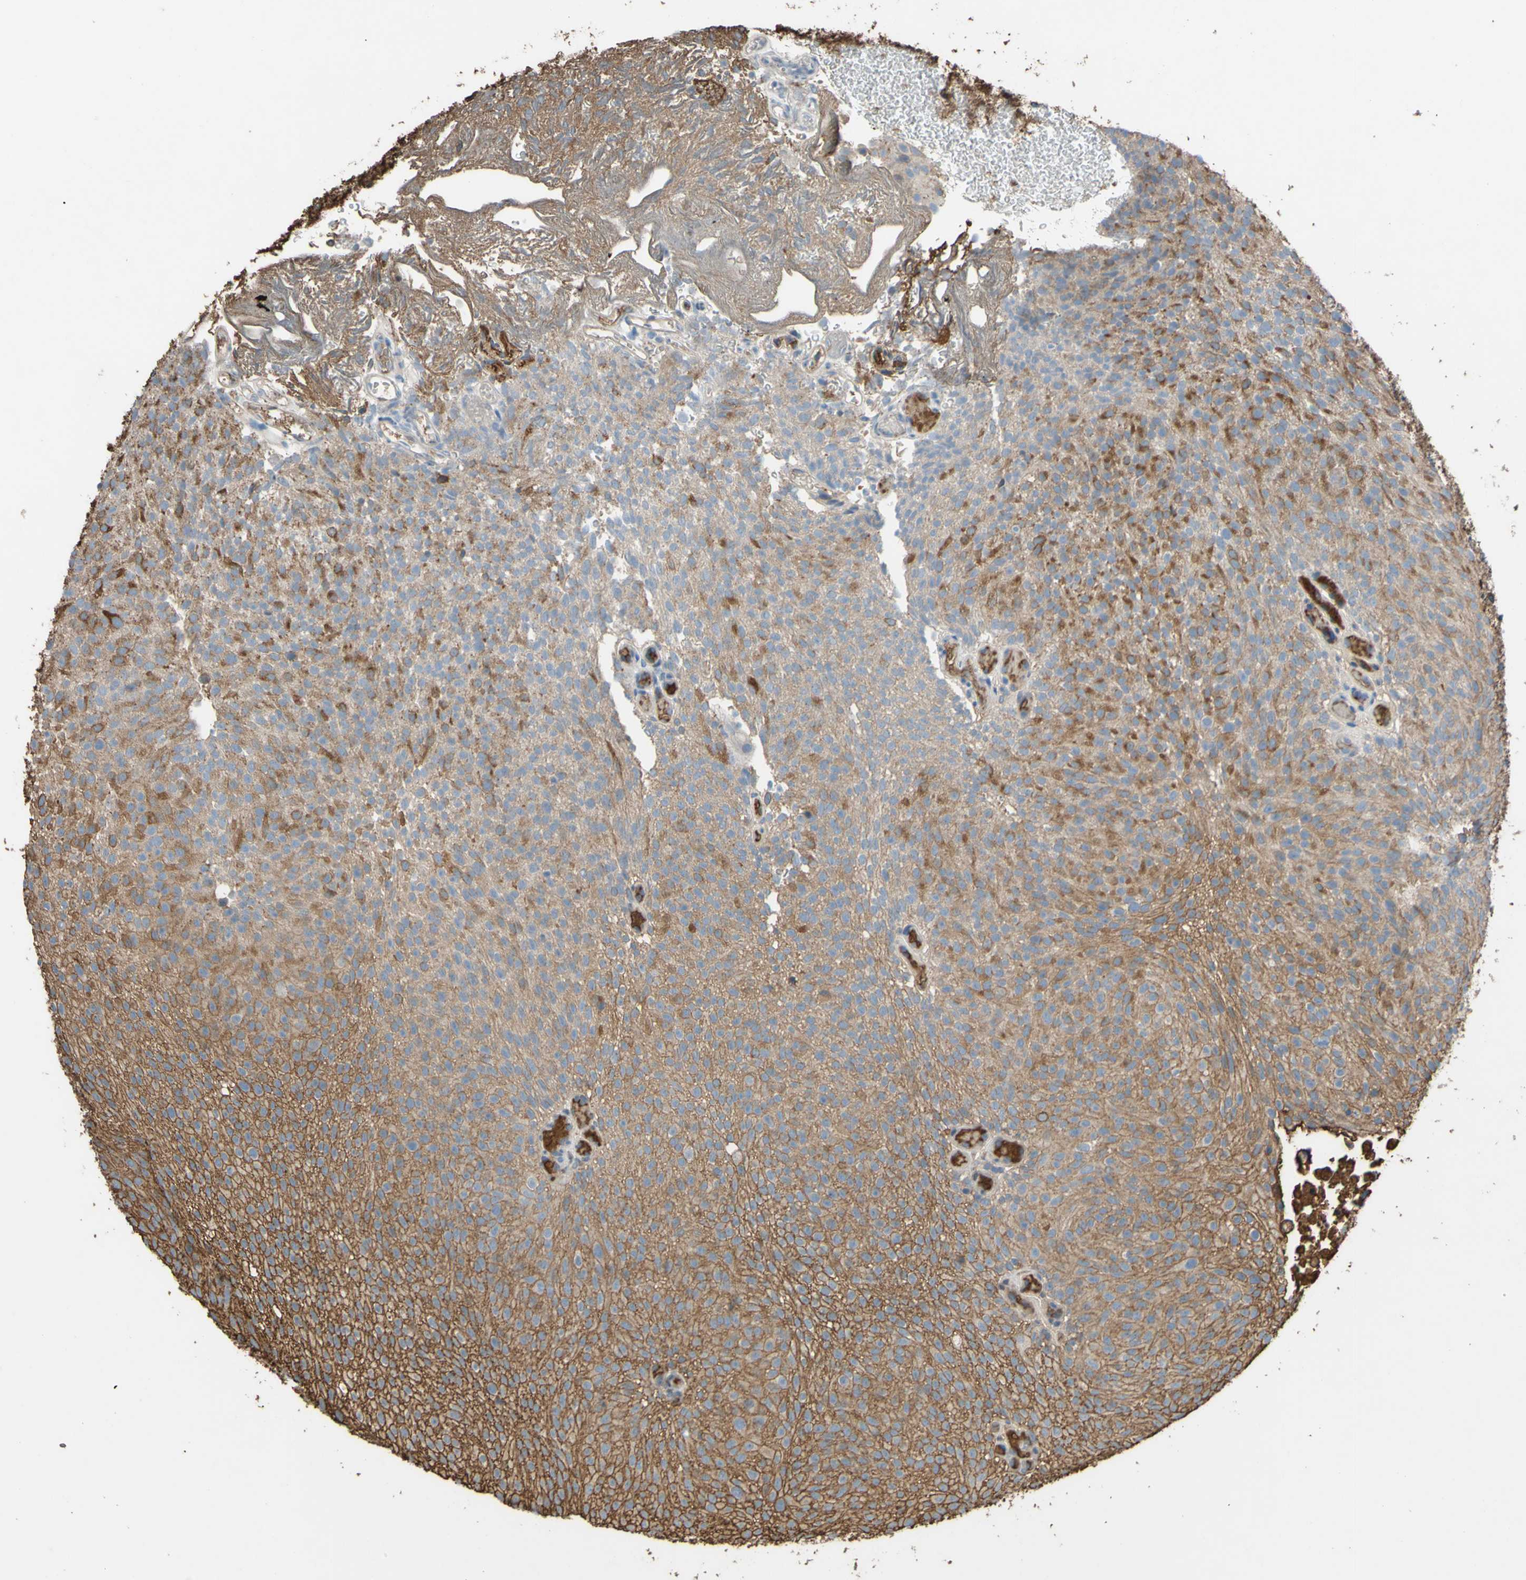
{"staining": {"intensity": "moderate", "quantity": "25%-75%", "location": "cytoplasmic/membranous"}, "tissue": "urothelial cancer", "cell_type": "Tumor cells", "image_type": "cancer", "snomed": [{"axis": "morphology", "description": "Urothelial carcinoma, Low grade"}, {"axis": "topography", "description": "Urinary bladder"}], "caption": "Immunohistochemical staining of human urothelial cancer reveals moderate cytoplasmic/membranous protein expression in approximately 25%-75% of tumor cells. Using DAB (3,3'-diaminobenzidine) (brown) and hematoxylin (blue) stains, captured at high magnification using brightfield microscopy.", "gene": "PTGDS", "patient": {"sex": "male", "age": 78}}